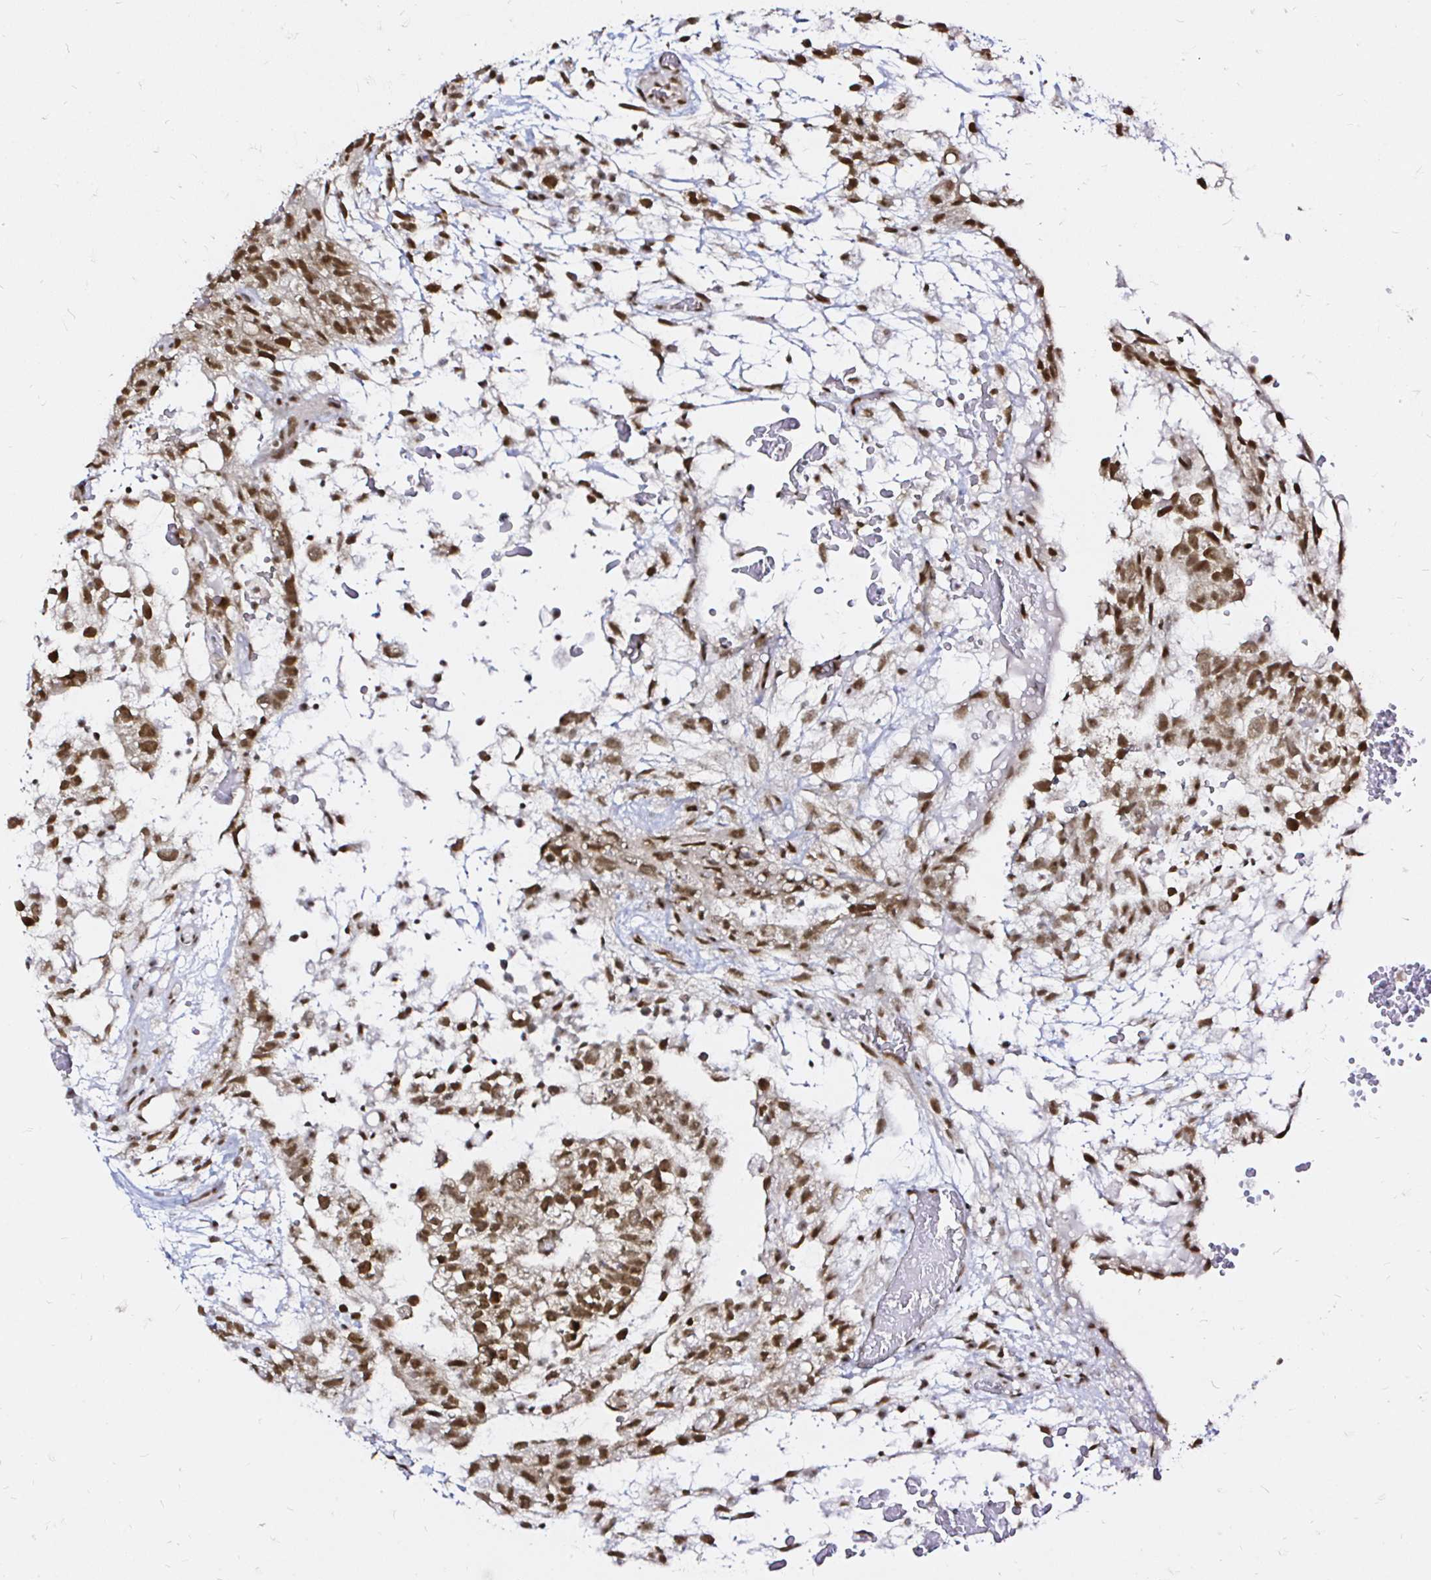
{"staining": {"intensity": "moderate", "quantity": ">75%", "location": "nuclear"}, "tissue": "testis cancer", "cell_type": "Tumor cells", "image_type": "cancer", "snomed": [{"axis": "morphology", "description": "Normal tissue, NOS"}, {"axis": "morphology", "description": "Carcinoma, Embryonal, NOS"}, {"axis": "topography", "description": "Testis"}], "caption": "Embryonal carcinoma (testis) stained with a protein marker shows moderate staining in tumor cells.", "gene": "SNRPC", "patient": {"sex": "male", "age": 32}}